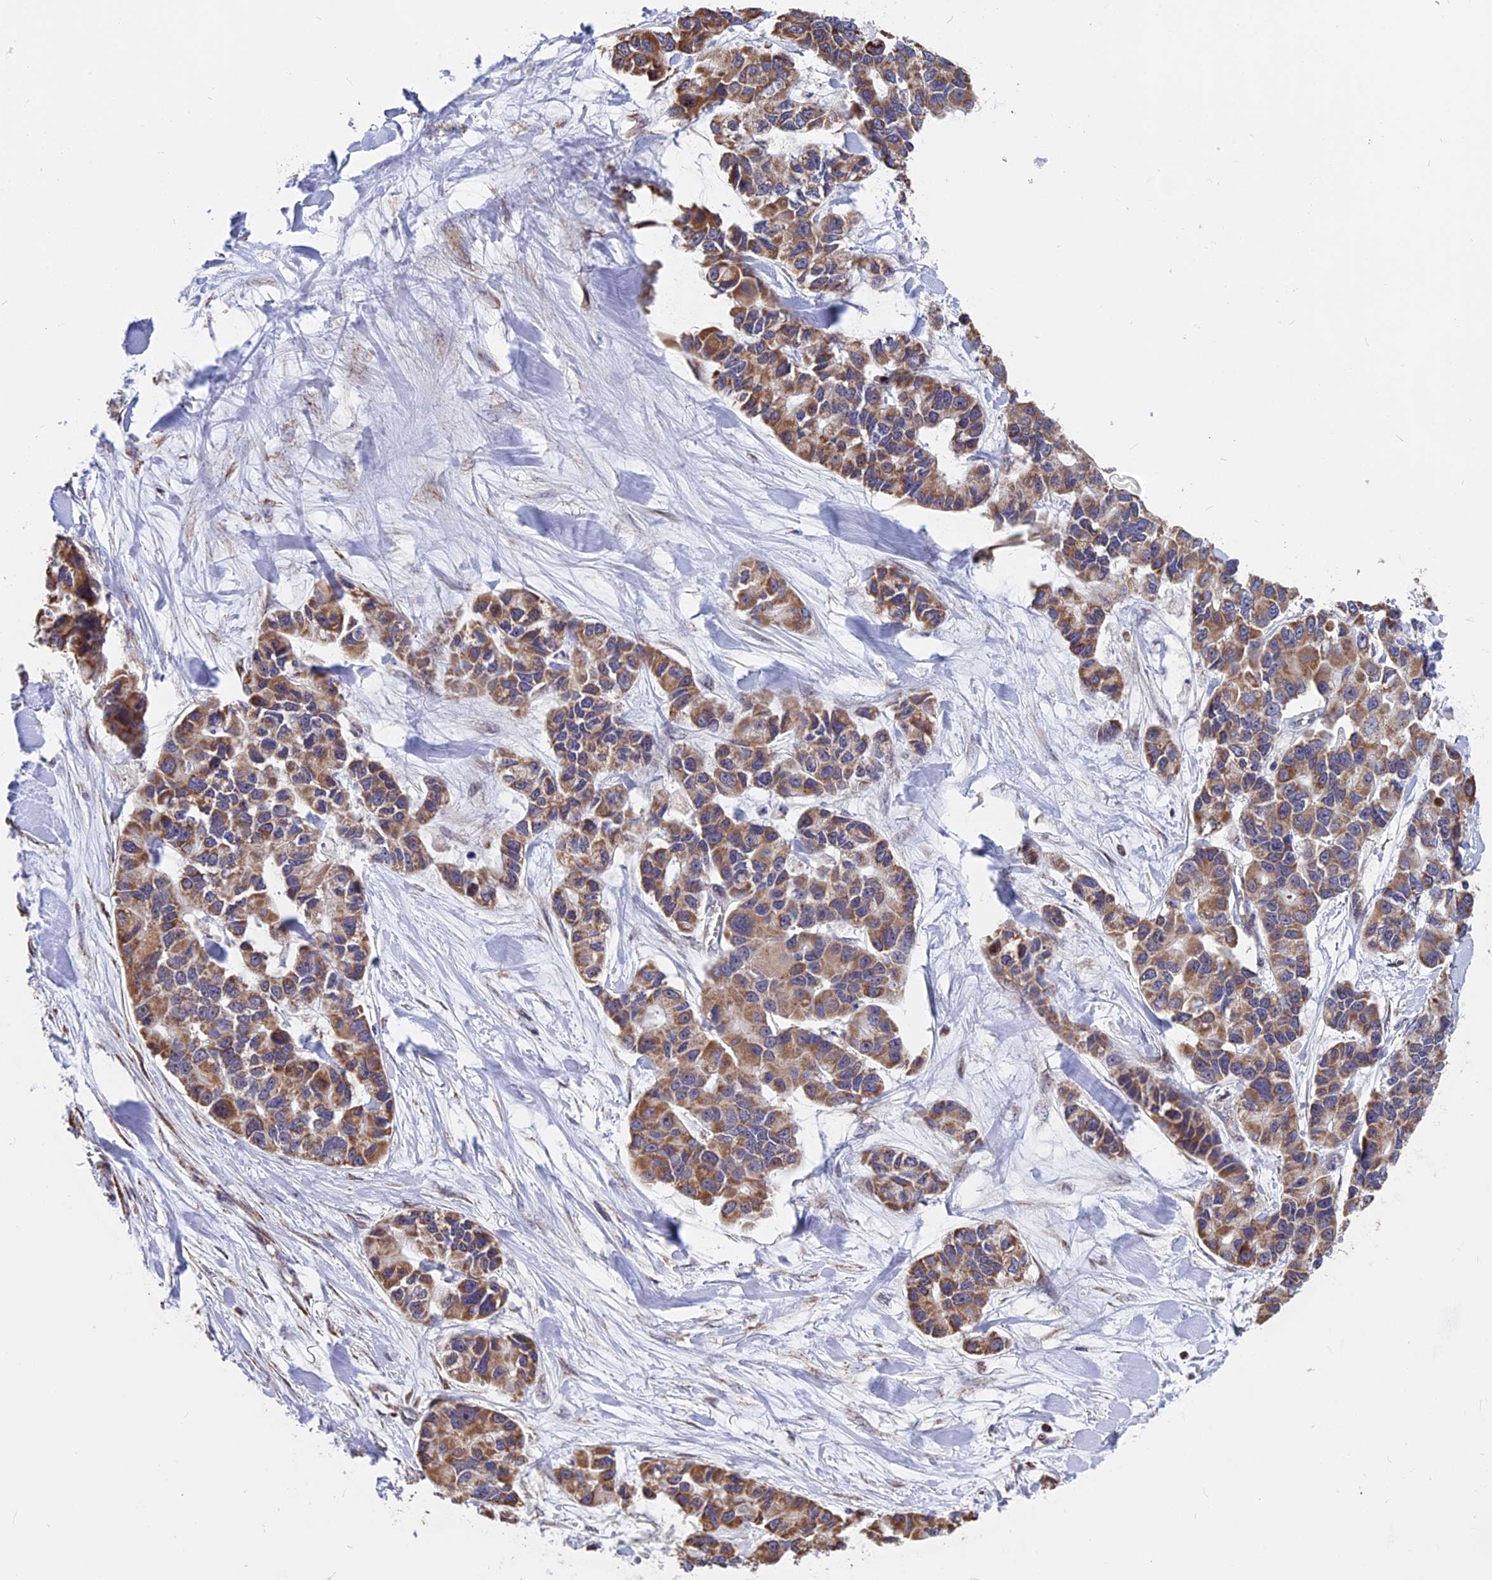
{"staining": {"intensity": "moderate", "quantity": ">75%", "location": "cytoplasmic/membranous"}, "tissue": "lung cancer", "cell_type": "Tumor cells", "image_type": "cancer", "snomed": [{"axis": "morphology", "description": "Adenocarcinoma, NOS"}, {"axis": "topography", "description": "Lung"}], "caption": "A high-resolution histopathology image shows immunohistochemistry (IHC) staining of adenocarcinoma (lung), which demonstrates moderate cytoplasmic/membranous staining in about >75% of tumor cells. (IHC, brightfield microscopy, high magnification).", "gene": "FAM174C", "patient": {"sex": "female", "age": 54}}